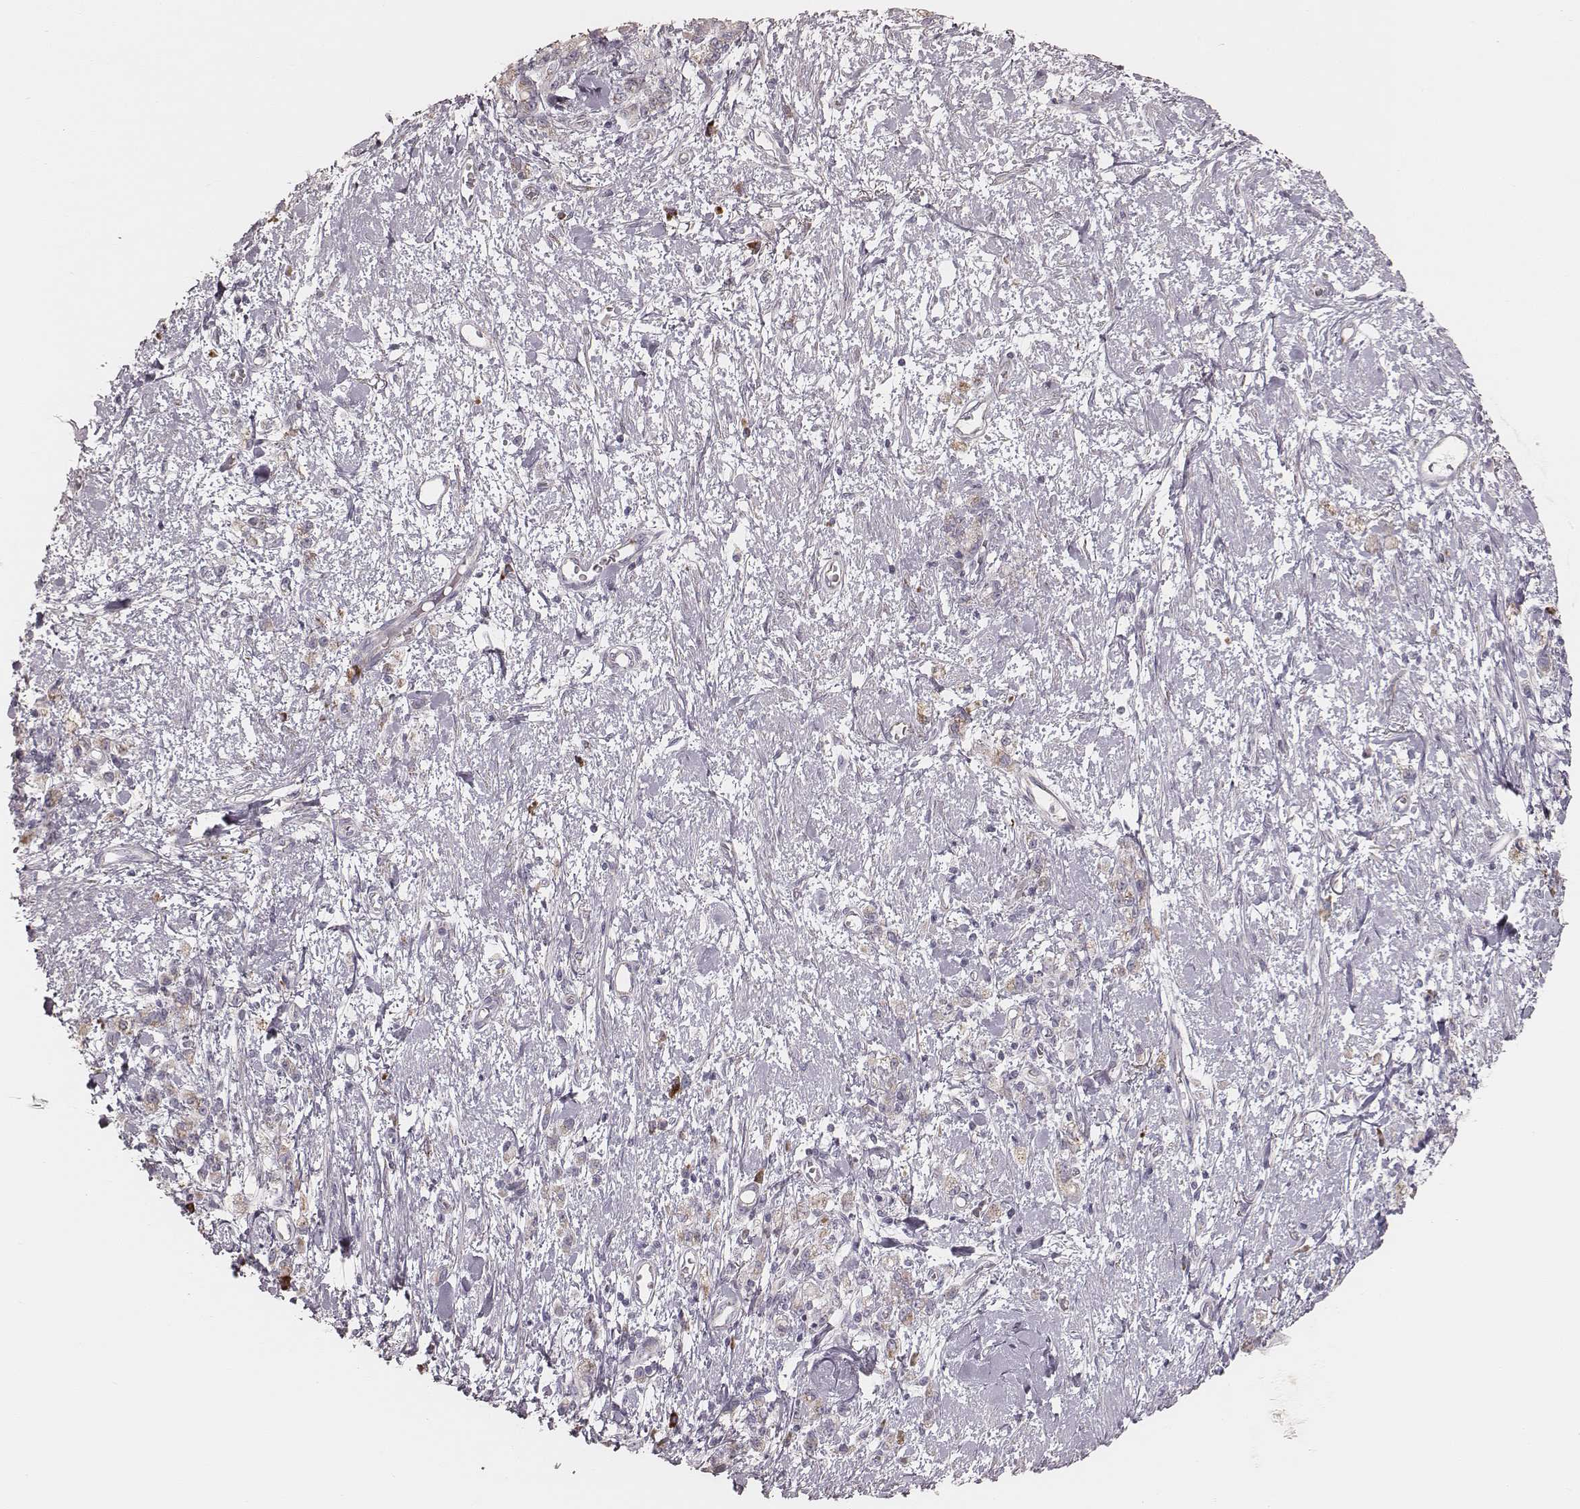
{"staining": {"intensity": "weak", "quantity": ">75%", "location": "cytoplasmic/membranous"}, "tissue": "stomach cancer", "cell_type": "Tumor cells", "image_type": "cancer", "snomed": [{"axis": "morphology", "description": "Adenocarcinoma, NOS"}, {"axis": "topography", "description": "Stomach"}], "caption": "DAB immunohistochemical staining of stomach cancer (adenocarcinoma) reveals weak cytoplasmic/membranous protein positivity in approximately >75% of tumor cells.", "gene": "KIF5C", "patient": {"sex": "male", "age": 77}}